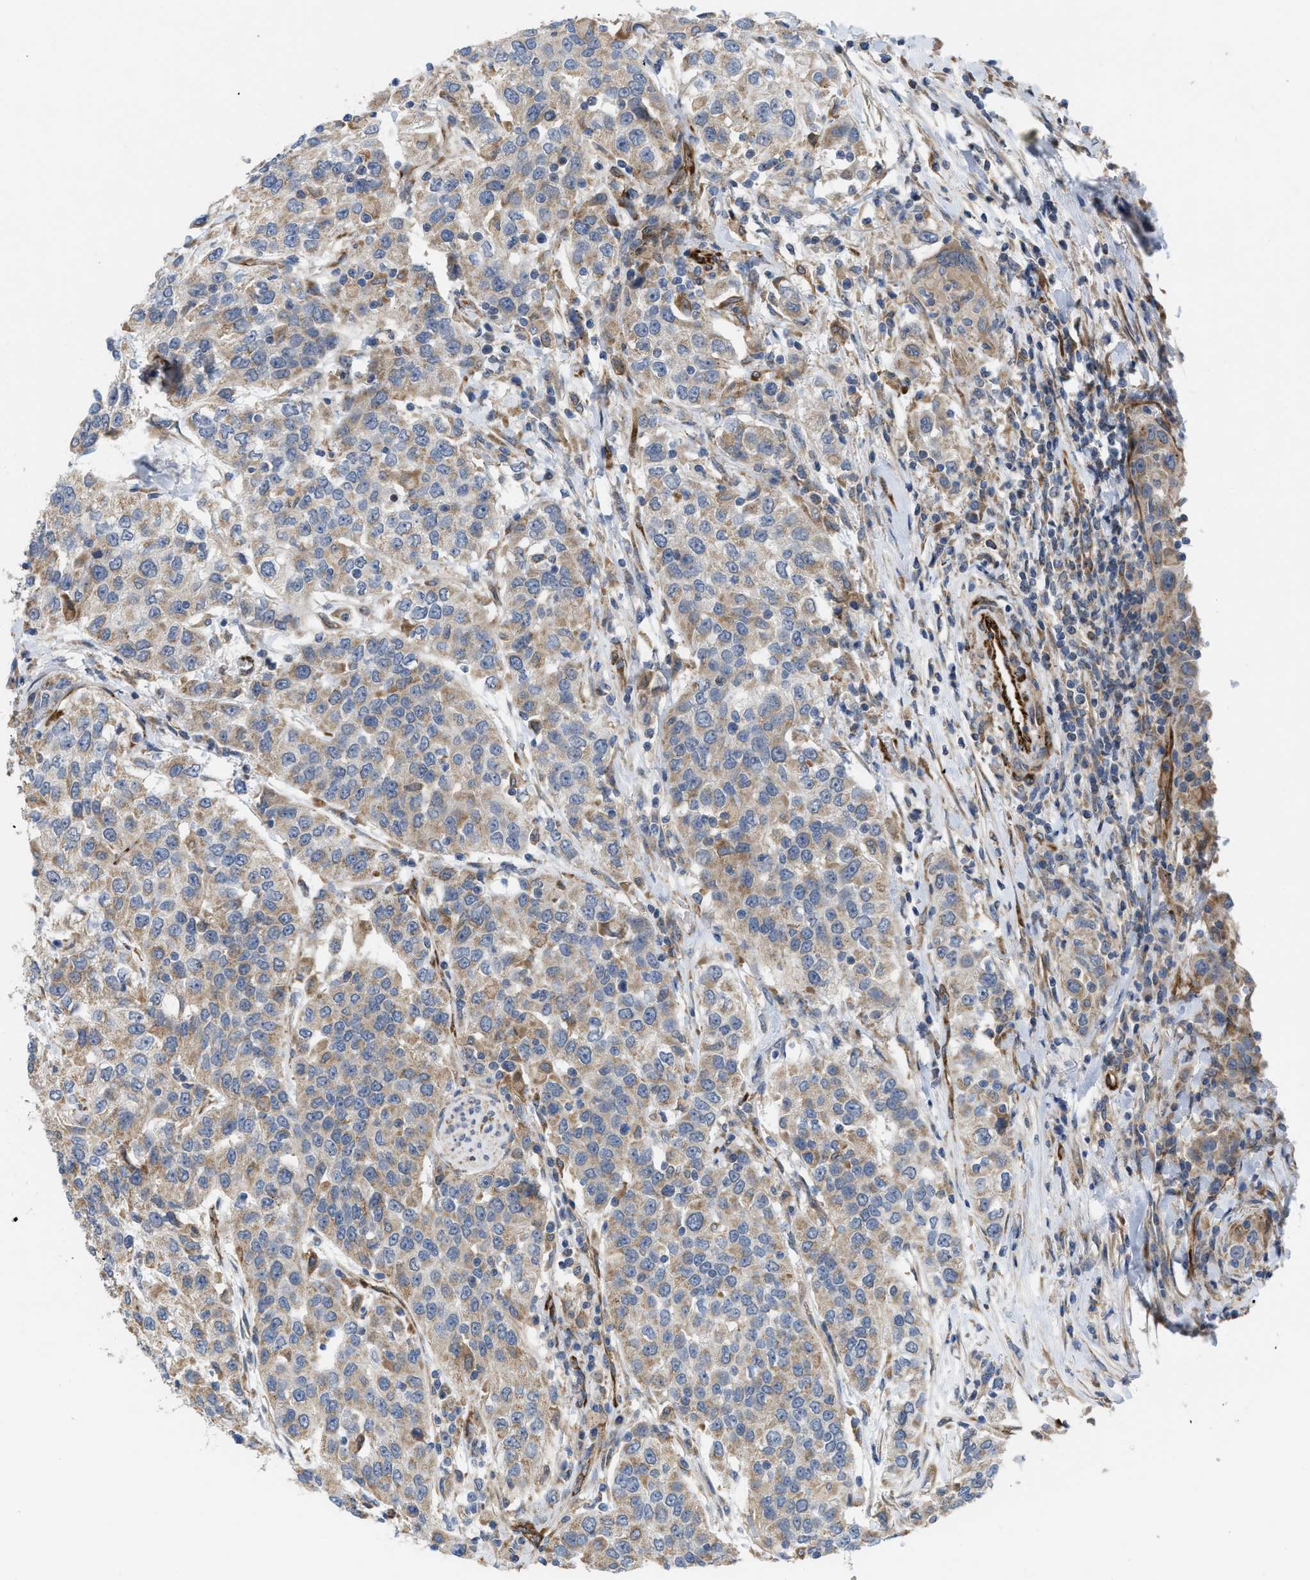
{"staining": {"intensity": "moderate", "quantity": ">75%", "location": "cytoplasmic/membranous"}, "tissue": "urothelial cancer", "cell_type": "Tumor cells", "image_type": "cancer", "snomed": [{"axis": "morphology", "description": "Urothelial carcinoma, High grade"}, {"axis": "topography", "description": "Urinary bladder"}], "caption": "Human urothelial cancer stained with a protein marker shows moderate staining in tumor cells.", "gene": "EOGT", "patient": {"sex": "female", "age": 80}}